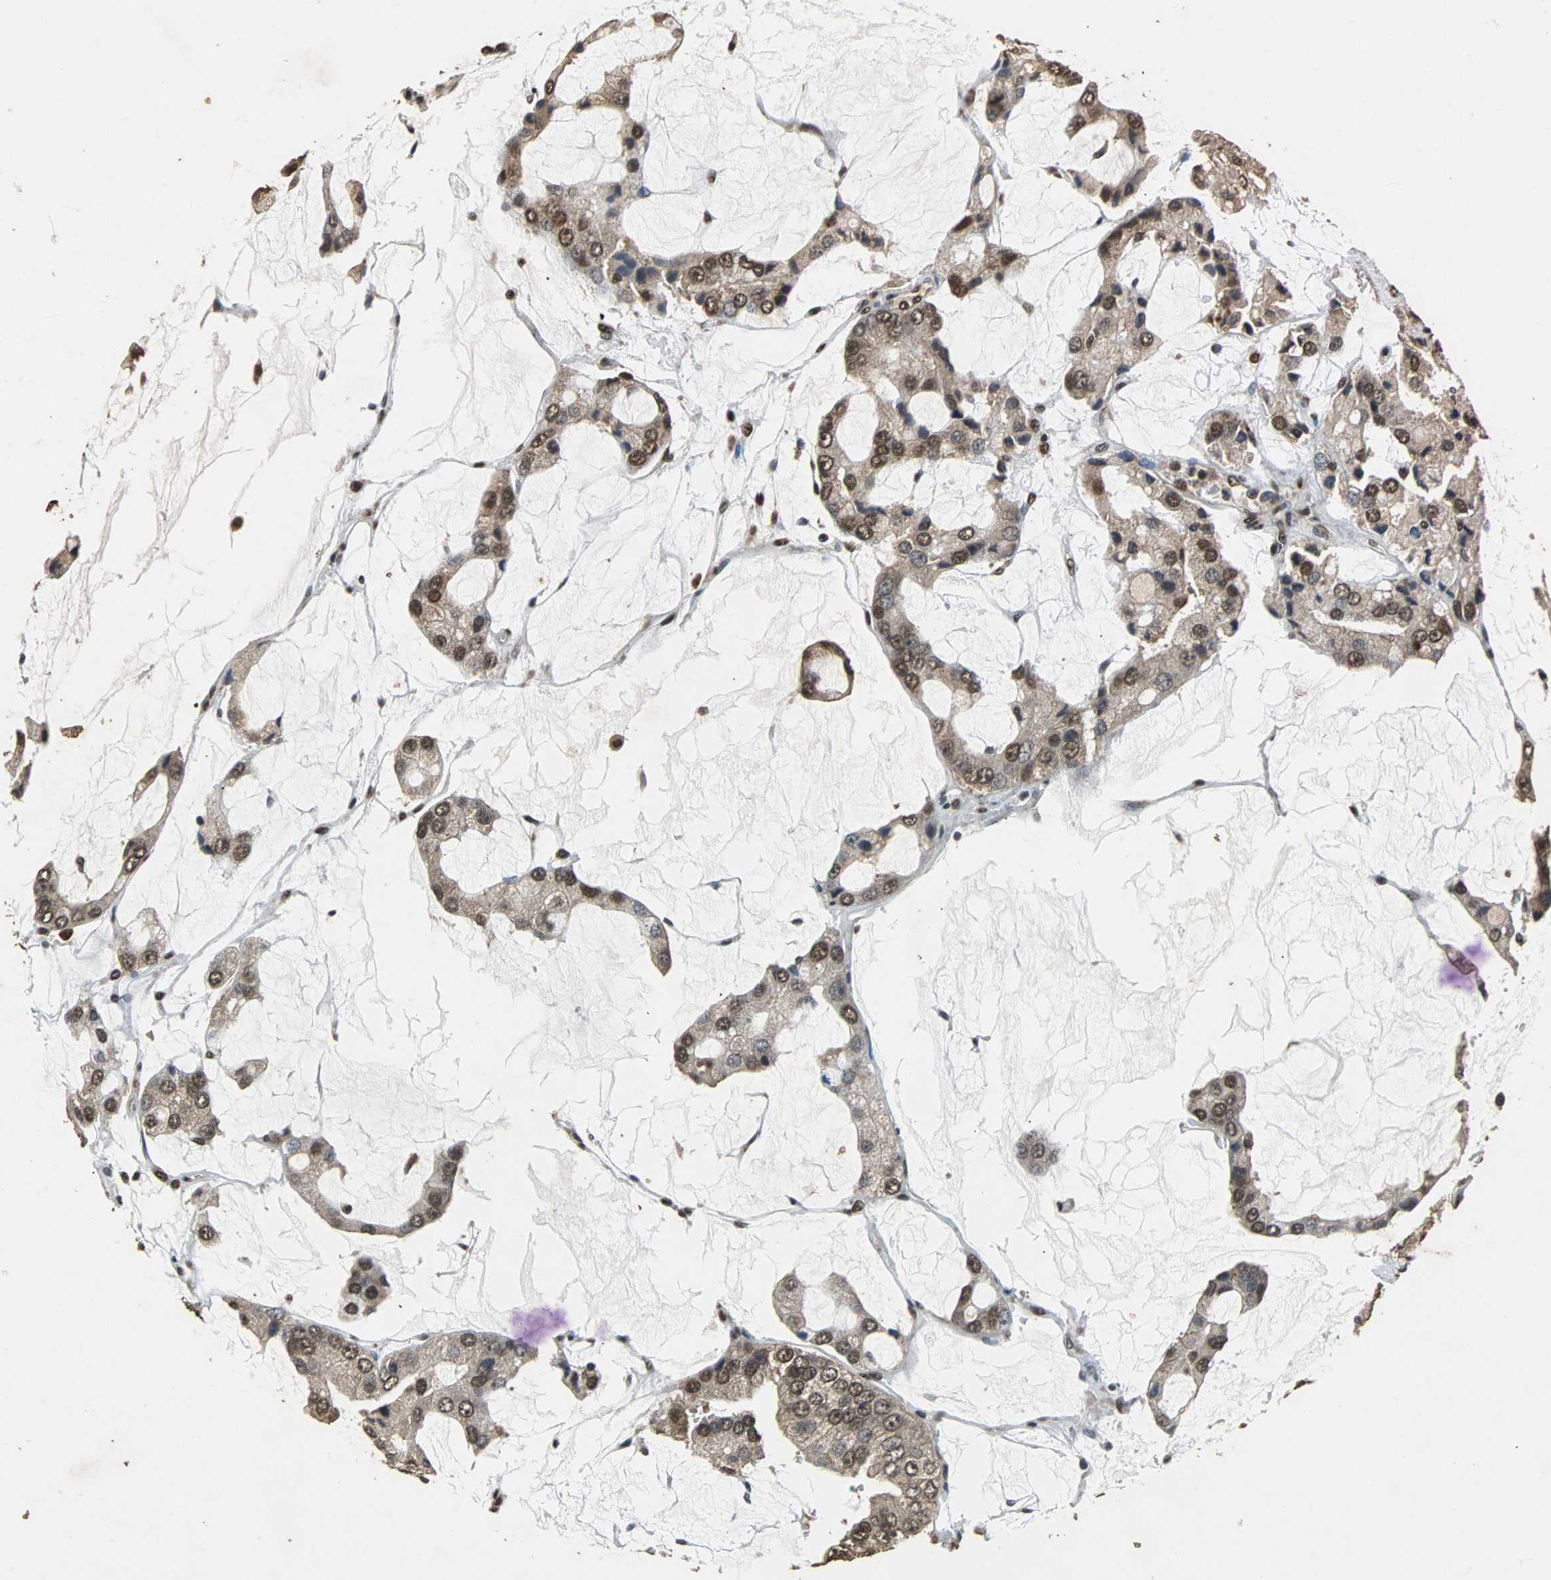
{"staining": {"intensity": "strong", "quantity": ">75%", "location": "cytoplasmic/membranous,nuclear"}, "tissue": "prostate cancer", "cell_type": "Tumor cells", "image_type": "cancer", "snomed": [{"axis": "morphology", "description": "Adenocarcinoma, High grade"}, {"axis": "topography", "description": "Prostate"}], "caption": "Strong cytoplasmic/membranous and nuclear positivity is appreciated in approximately >75% of tumor cells in prostate cancer (high-grade adenocarcinoma).", "gene": "ZNF18", "patient": {"sex": "male", "age": 67}}